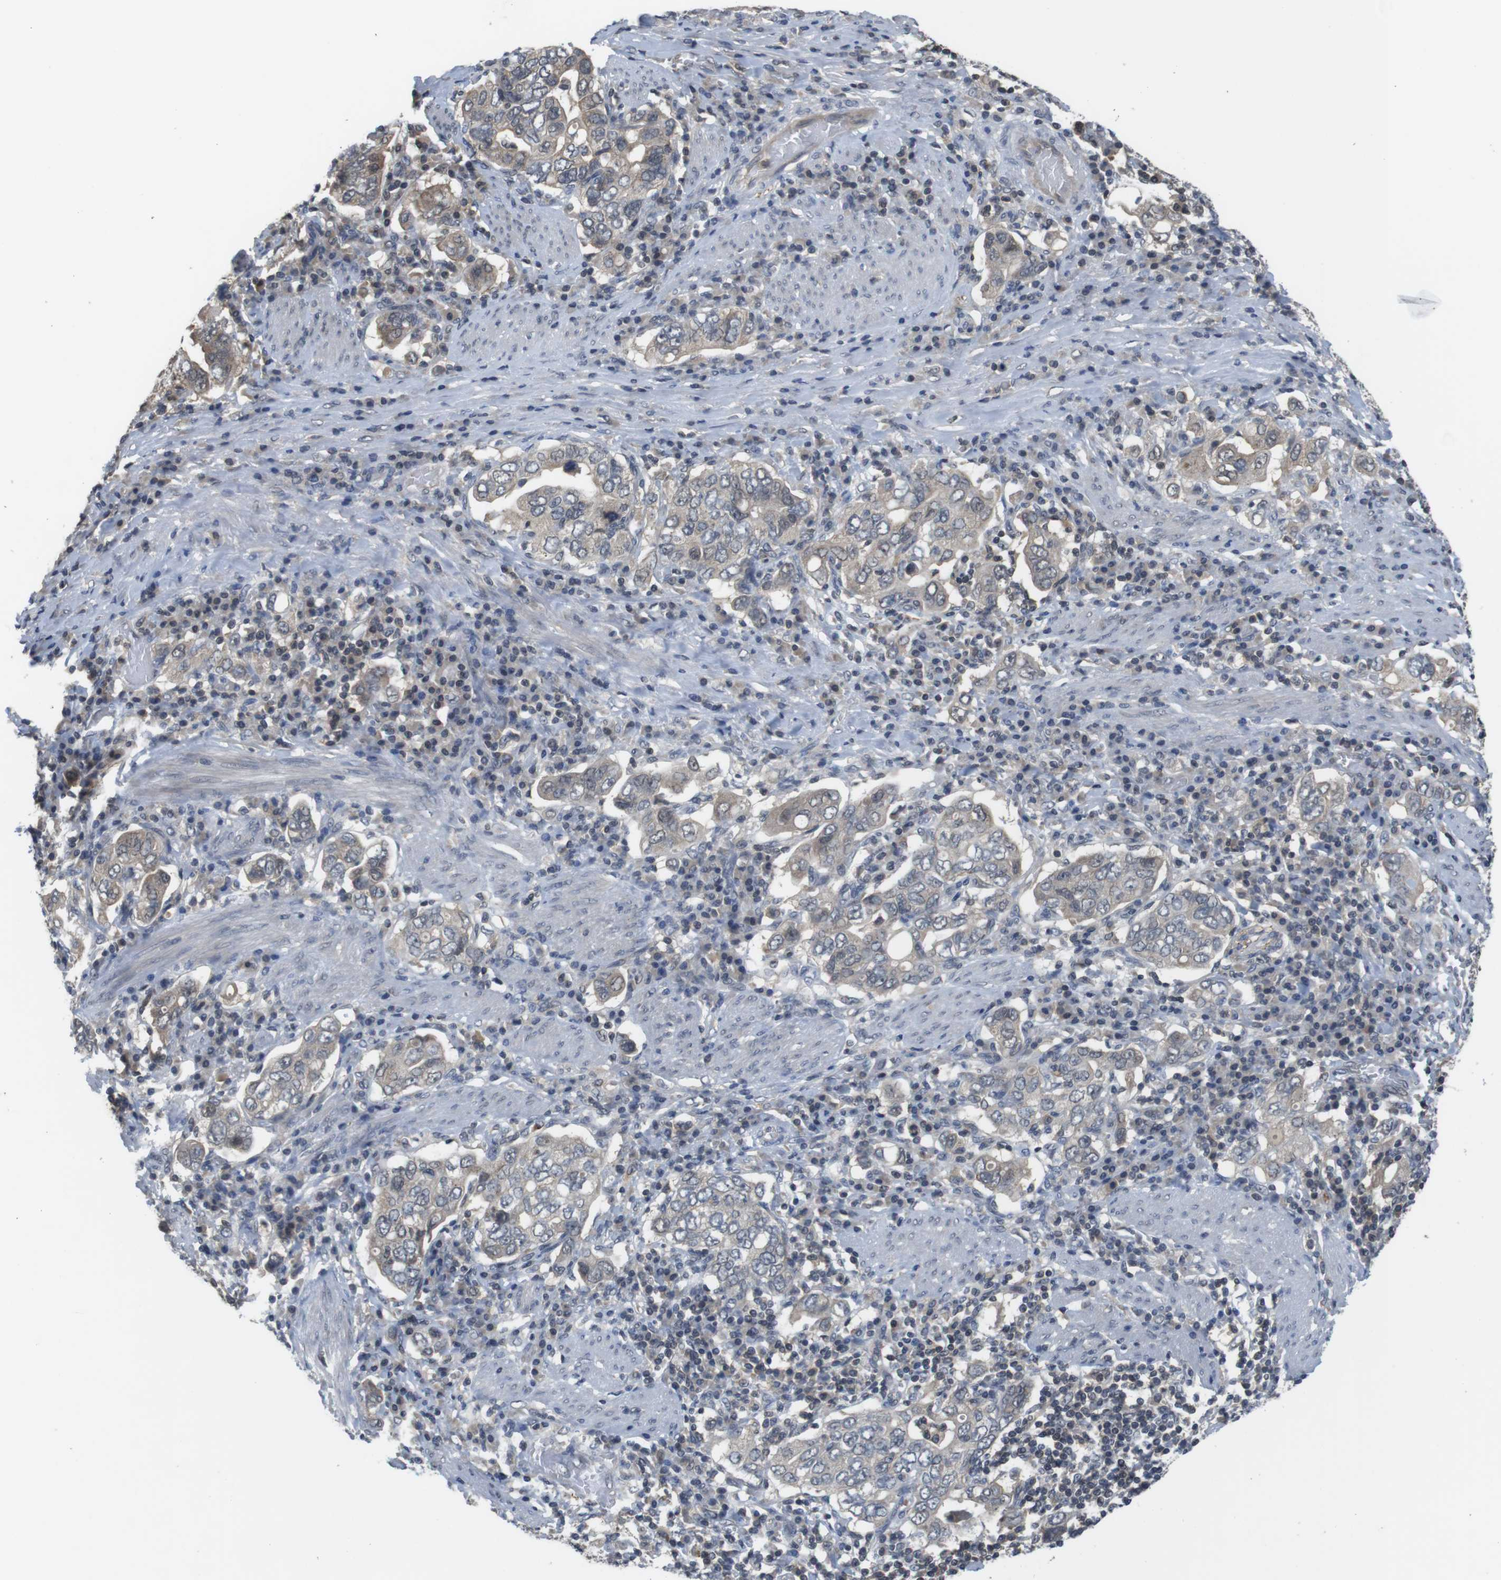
{"staining": {"intensity": "weak", "quantity": ">75%", "location": "cytoplasmic/membranous"}, "tissue": "stomach cancer", "cell_type": "Tumor cells", "image_type": "cancer", "snomed": [{"axis": "morphology", "description": "Adenocarcinoma, NOS"}, {"axis": "topography", "description": "Stomach, upper"}], "caption": "Protein expression analysis of human stomach adenocarcinoma reveals weak cytoplasmic/membranous positivity in approximately >75% of tumor cells. (DAB (3,3'-diaminobenzidine) IHC with brightfield microscopy, high magnification).", "gene": "FADD", "patient": {"sex": "male", "age": 62}}